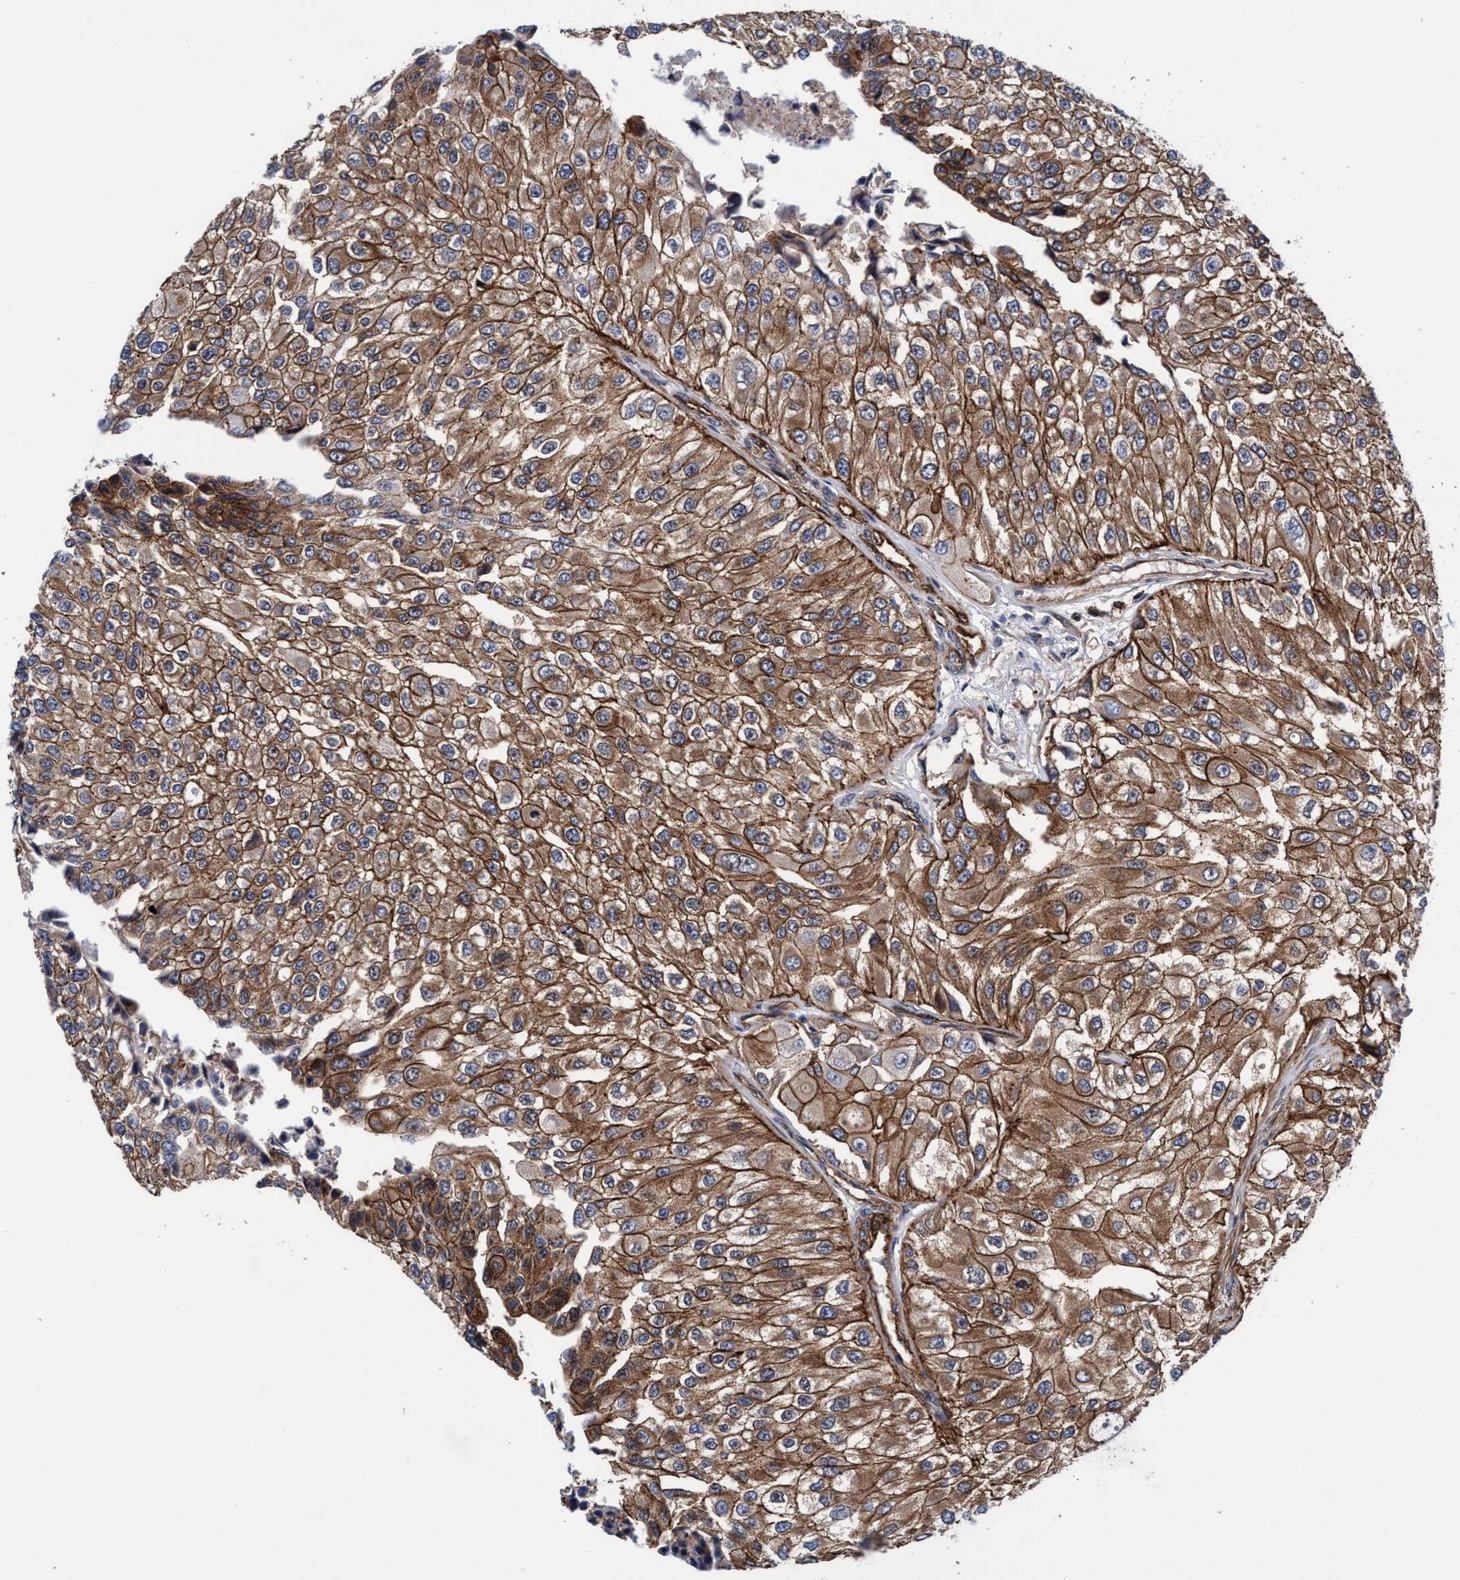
{"staining": {"intensity": "strong", "quantity": ">75%", "location": "cytoplasmic/membranous"}, "tissue": "urothelial cancer", "cell_type": "Tumor cells", "image_type": "cancer", "snomed": [{"axis": "morphology", "description": "Urothelial carcinoma, High grade"}, {"axis": "topography", "description": "Kidney"}, {"axis": "topography", "description": "Urinary bladder"}], "caption": "Approximately >75% of tumor cells in human urothelial cancer show strong cytoplasmic/membranous protein positivity as visualized by brown immunohistochemical staining.", "gene": "MCM3AP", "patient": {"sex": "male", "age": 77}}